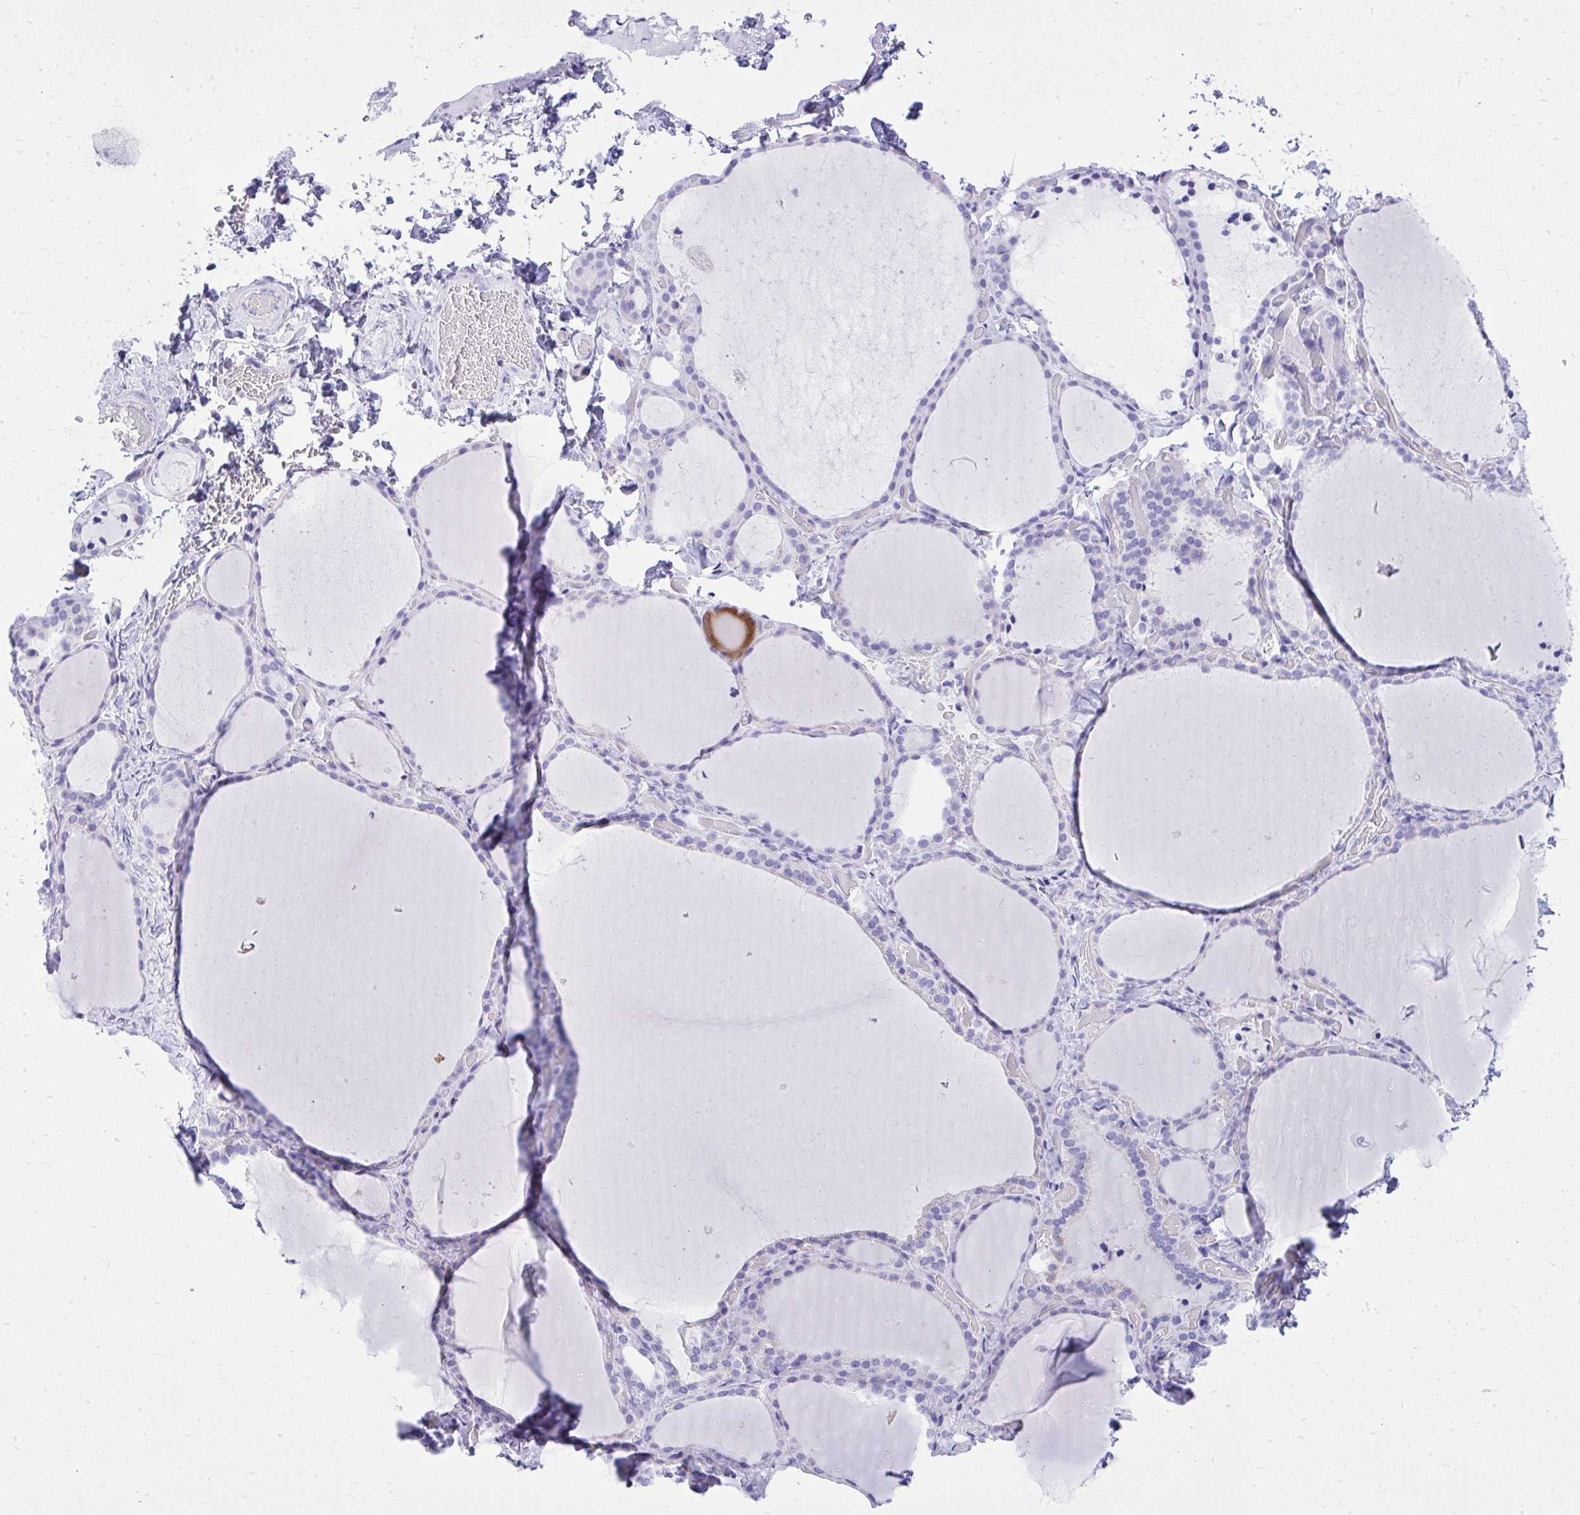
{"staining": {"intensity": "negative", "quantity": "none", "location": "none"}, "tissue": "thyroid gland", "cell_type": "Glandular cells", "image_type": "normal", "snomed": [{"axis": "morphology", "description": "Normal tissue, NOS"}, {"axis": "topography", "description": "Thyroid gland"}], "caption": "Human thyroid gland stained for a protein using immunohistochemistry (IHC) exhibits no positivity in glandular cells.", "gene": "RALYL", "patient": {"sex": "female", "age": 22}}